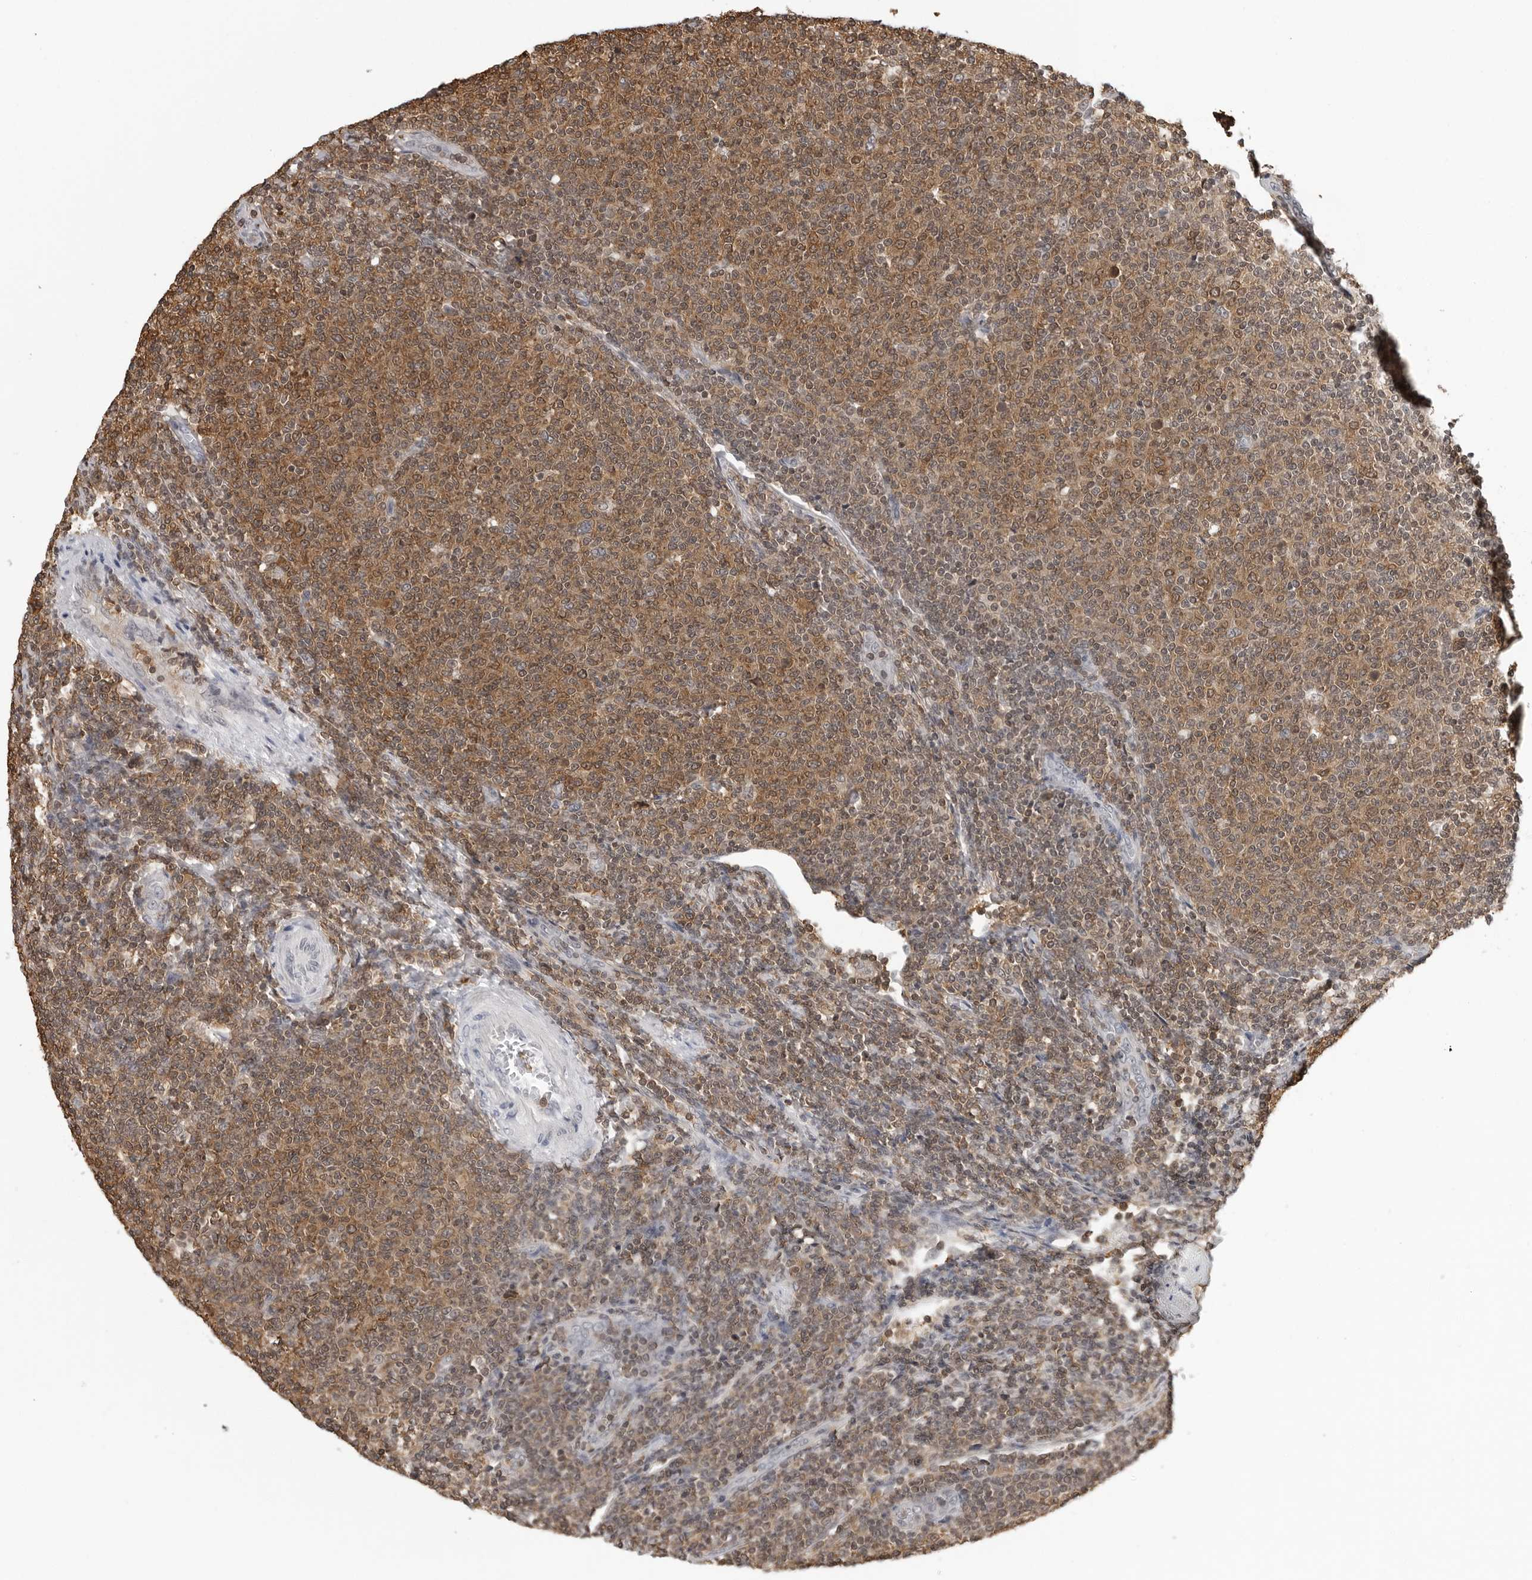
{"staining": {"intensity": "moderate", "quantity": ">75%", "location": "cytoplasmic/membranous"}, "tissue": "lymphoma", "cell_type": "Tumor cells", "image_type": "cancer", "snomed": [{"axis": "morphology", "description": "Malignant lymphoma, non-Hodgkin's type, Low grade"}, {"axis": "topography", "description": "Lymph node"}], "caption": "A medium amount of moderate cytoplasmic/membranous staining is seen in about >75% of tumor cells in lymphoma tissue.", "gene": "HSPH1", "patient": {"sex": "male", "age": 66}}